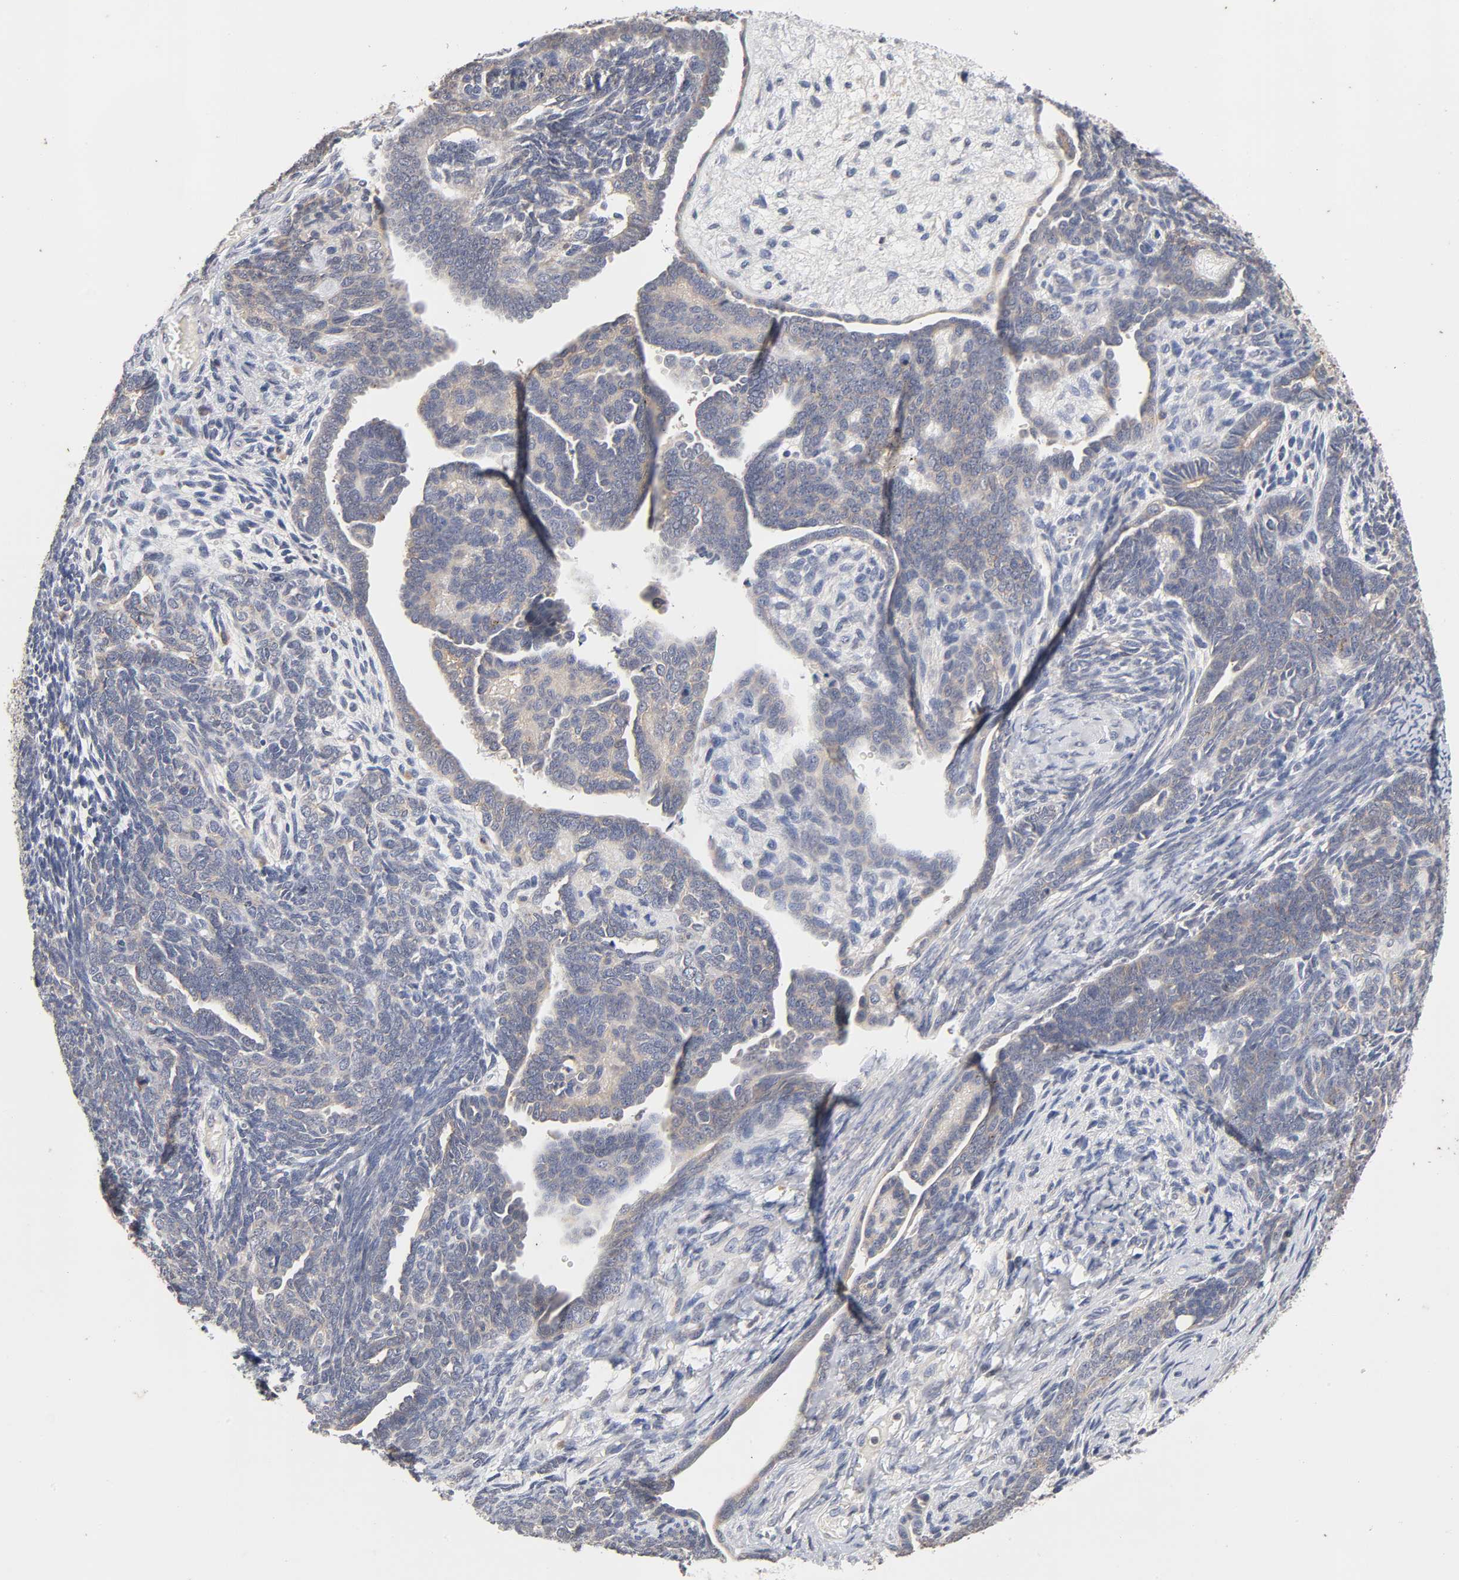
{"staining": {"intensity": "weak", "quantity": "25%-75%", "location": "cytoplasmic/membranous"}, "tissue": "endometrial cancer", "cell_type": "Tumor cells", "image_type": "cancer", "snomed": [{"axis": "morphology", "description": "Neoplasm, malignant, NOS"}, {"axis": "topography", "description": "Endometrium"}], "caption": "This is a photomicrograph of immunohistochemistry staining of endometrial cancer (neoplasm (malignant)), which shows weak staining in the cytoplasmic/membranous of tumor cells.", "gene": "CXADR", "patient": {"sex": "female", "age": 74}}